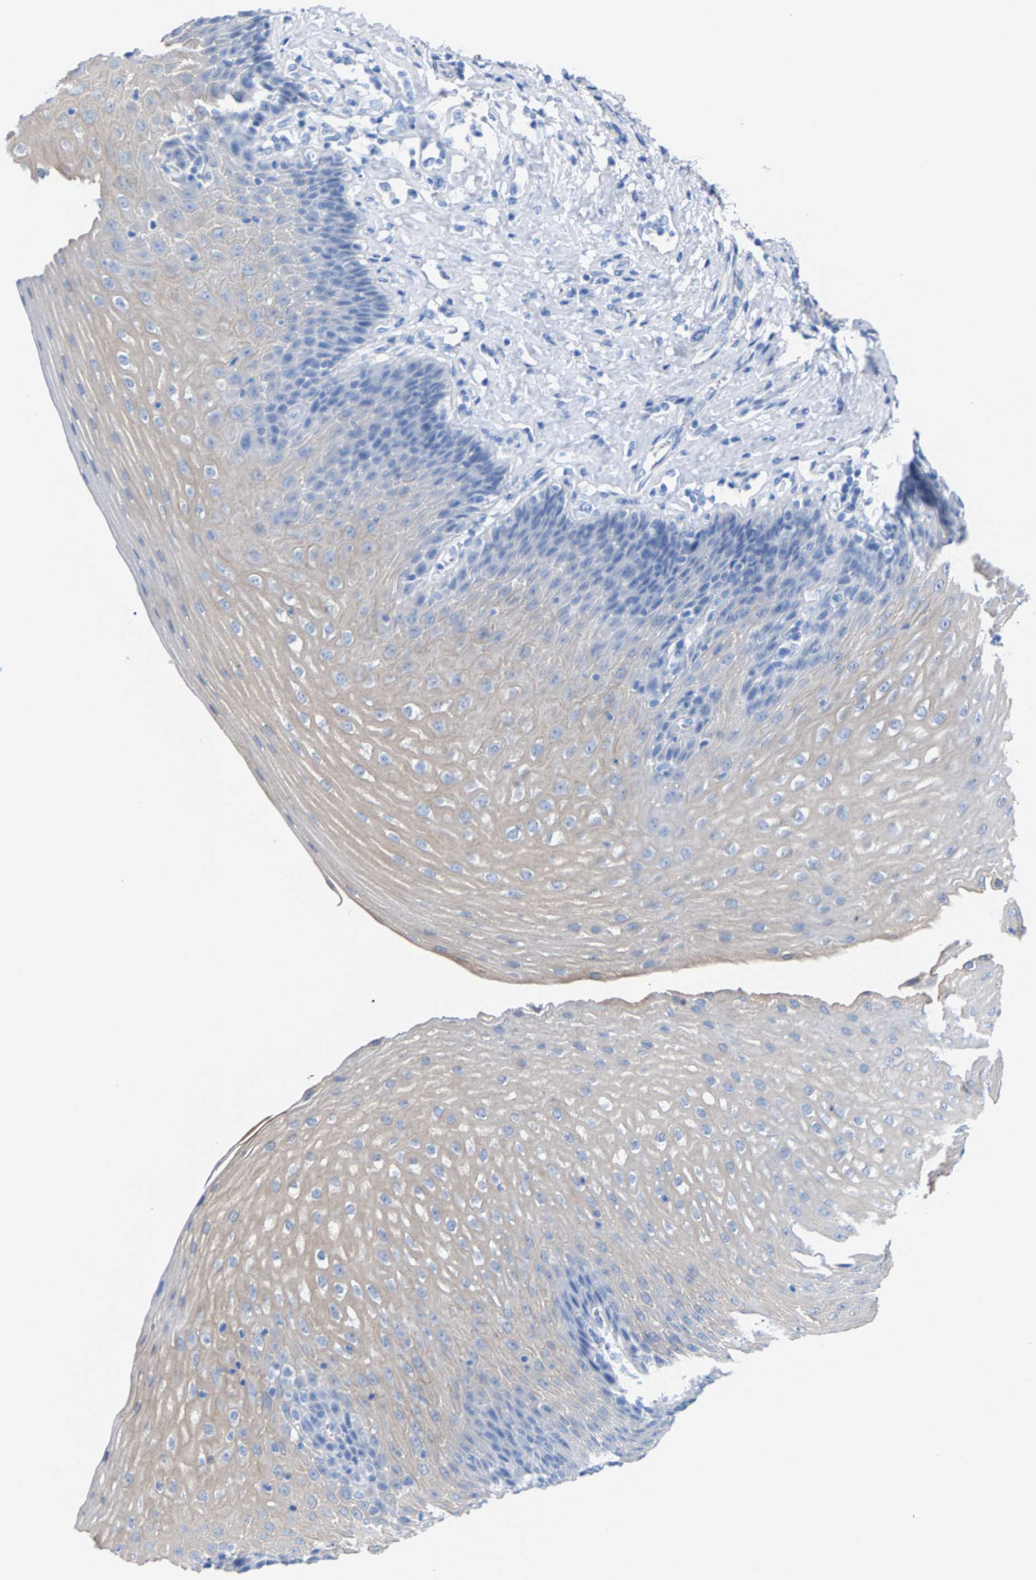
{"staining": {"intensity": "weak", "quantity": "25%-75%", "location": "cytoplasmic/membranous"}, "tissue": "esophagus", "cell_type": "Squamous epithelial cells", "image_type": "normal", "snomed": [{"axis": "morphology", "description": "Normal tissue, NOS"}, {"axis": "topography", "description": "Esophagus"}], "caption": "DAB (3,3'-diaminobenzidine) immunohistochemical staining of benign human esophagus displays weak cytoplasmic/membranous protein positivity in approximately 25%-75% of squamous epithelial cells. The staining was performed using DAB to visualize the protein expression in brown, while the nuclei were stained in blue with hematoxylin (Magnification: 20x).", "gene": "CPA1", "patient": {"sex": "female", "age": 61}}